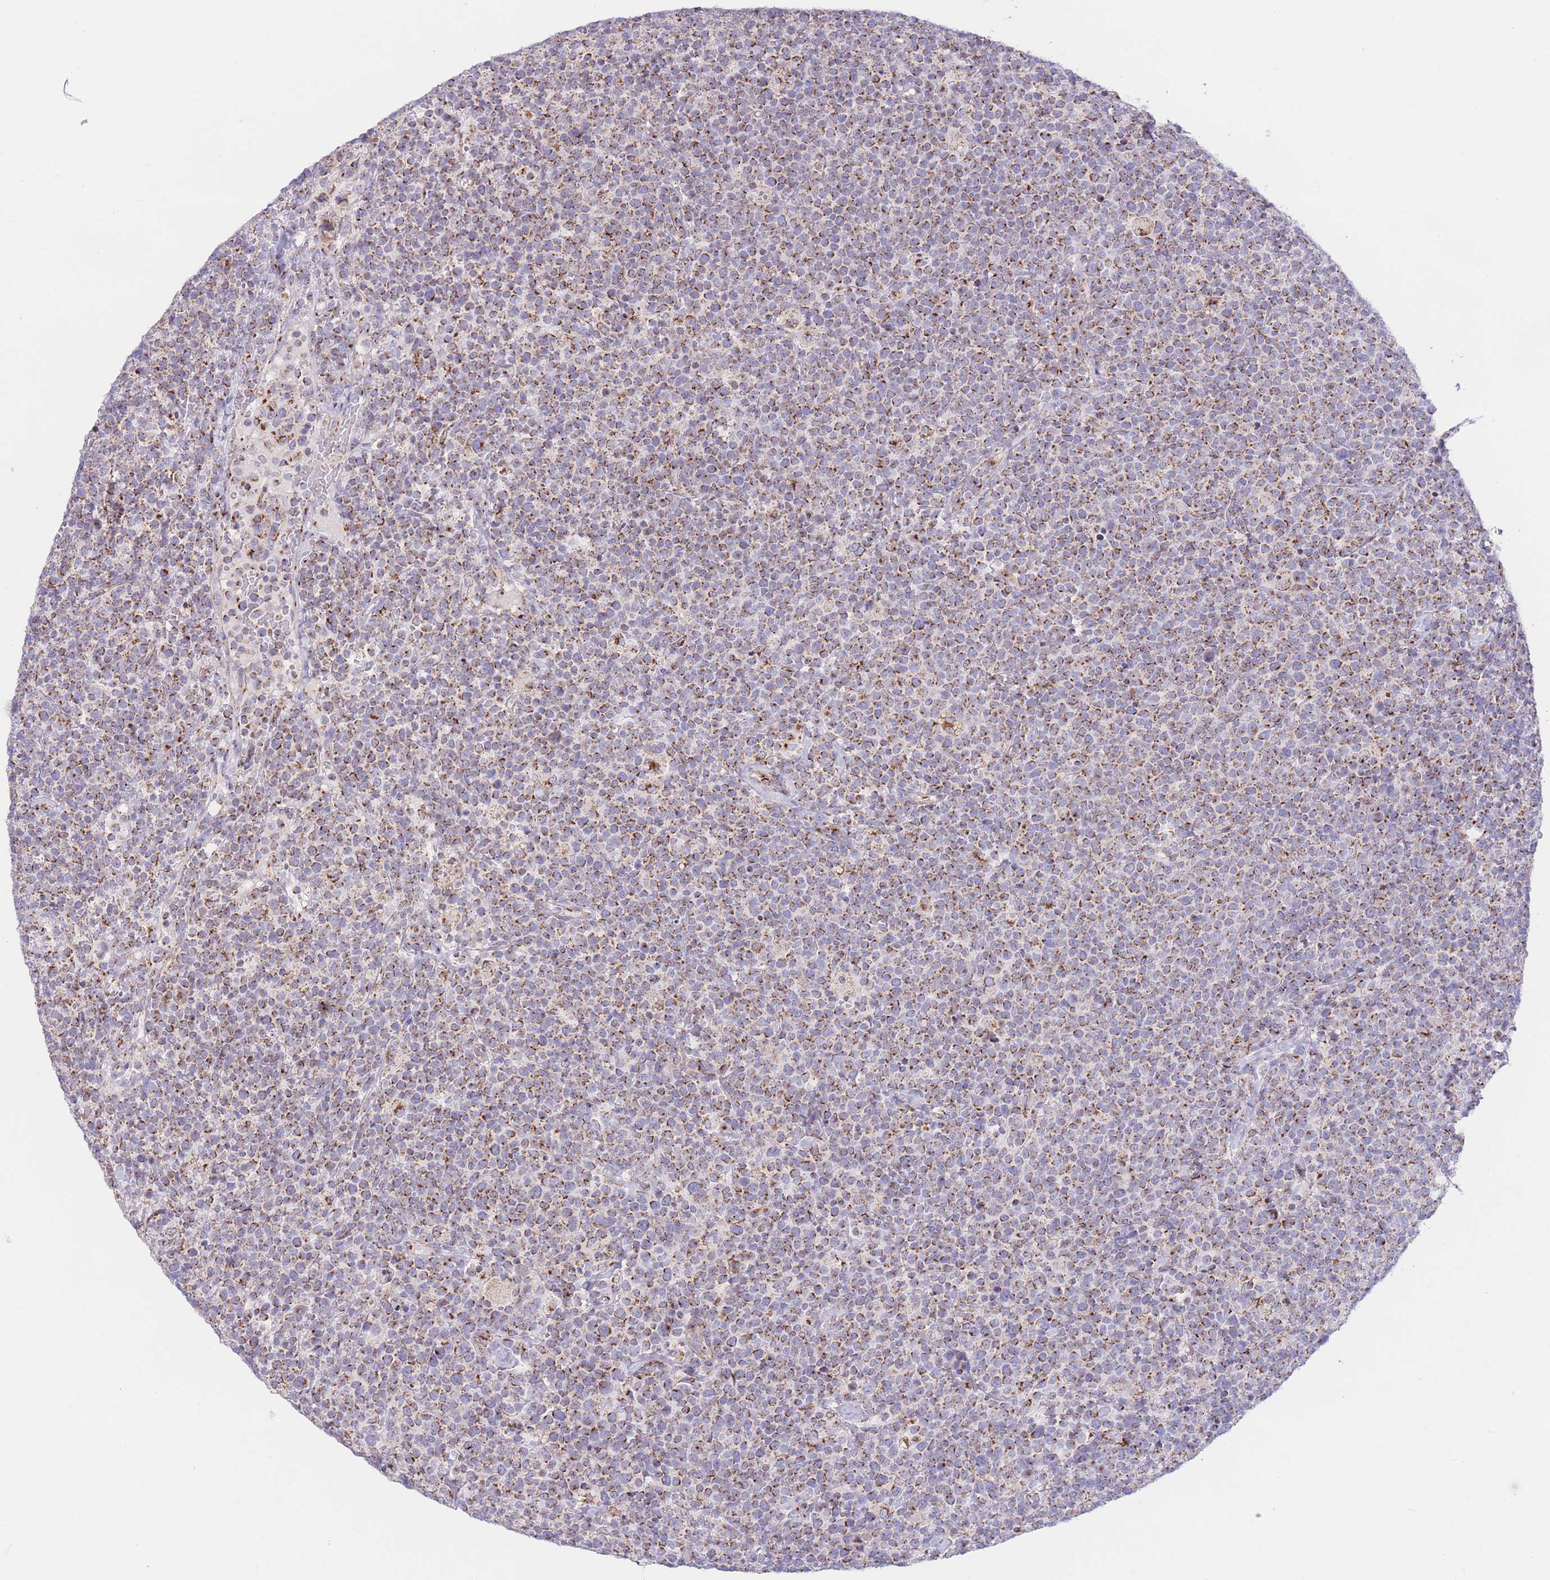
{"staining": {"intensity": "moderate", "quantity": ">75%", "location": "cytoplasmic/membranous"}, "tissue": "lymphoma", "cell_type": "Tumor cells", "image_type": "cancer", "snomed": [{"axis": "morphology", "description": "Malignant lymphoma, non-Hodgkin's type, High grade"}, {"axis": "topography", "description": "Lymph node"}], "caption": "Malignant lymphoma, non-Hodgkin's type (high-grade) stained with immunohistochemistry (IHC) reveals moderate cytoplasmic/membranous expression in approximately >75% of tumor cells.", "gene": "MPND", "patient": {"sex": "male", "age": 61}}